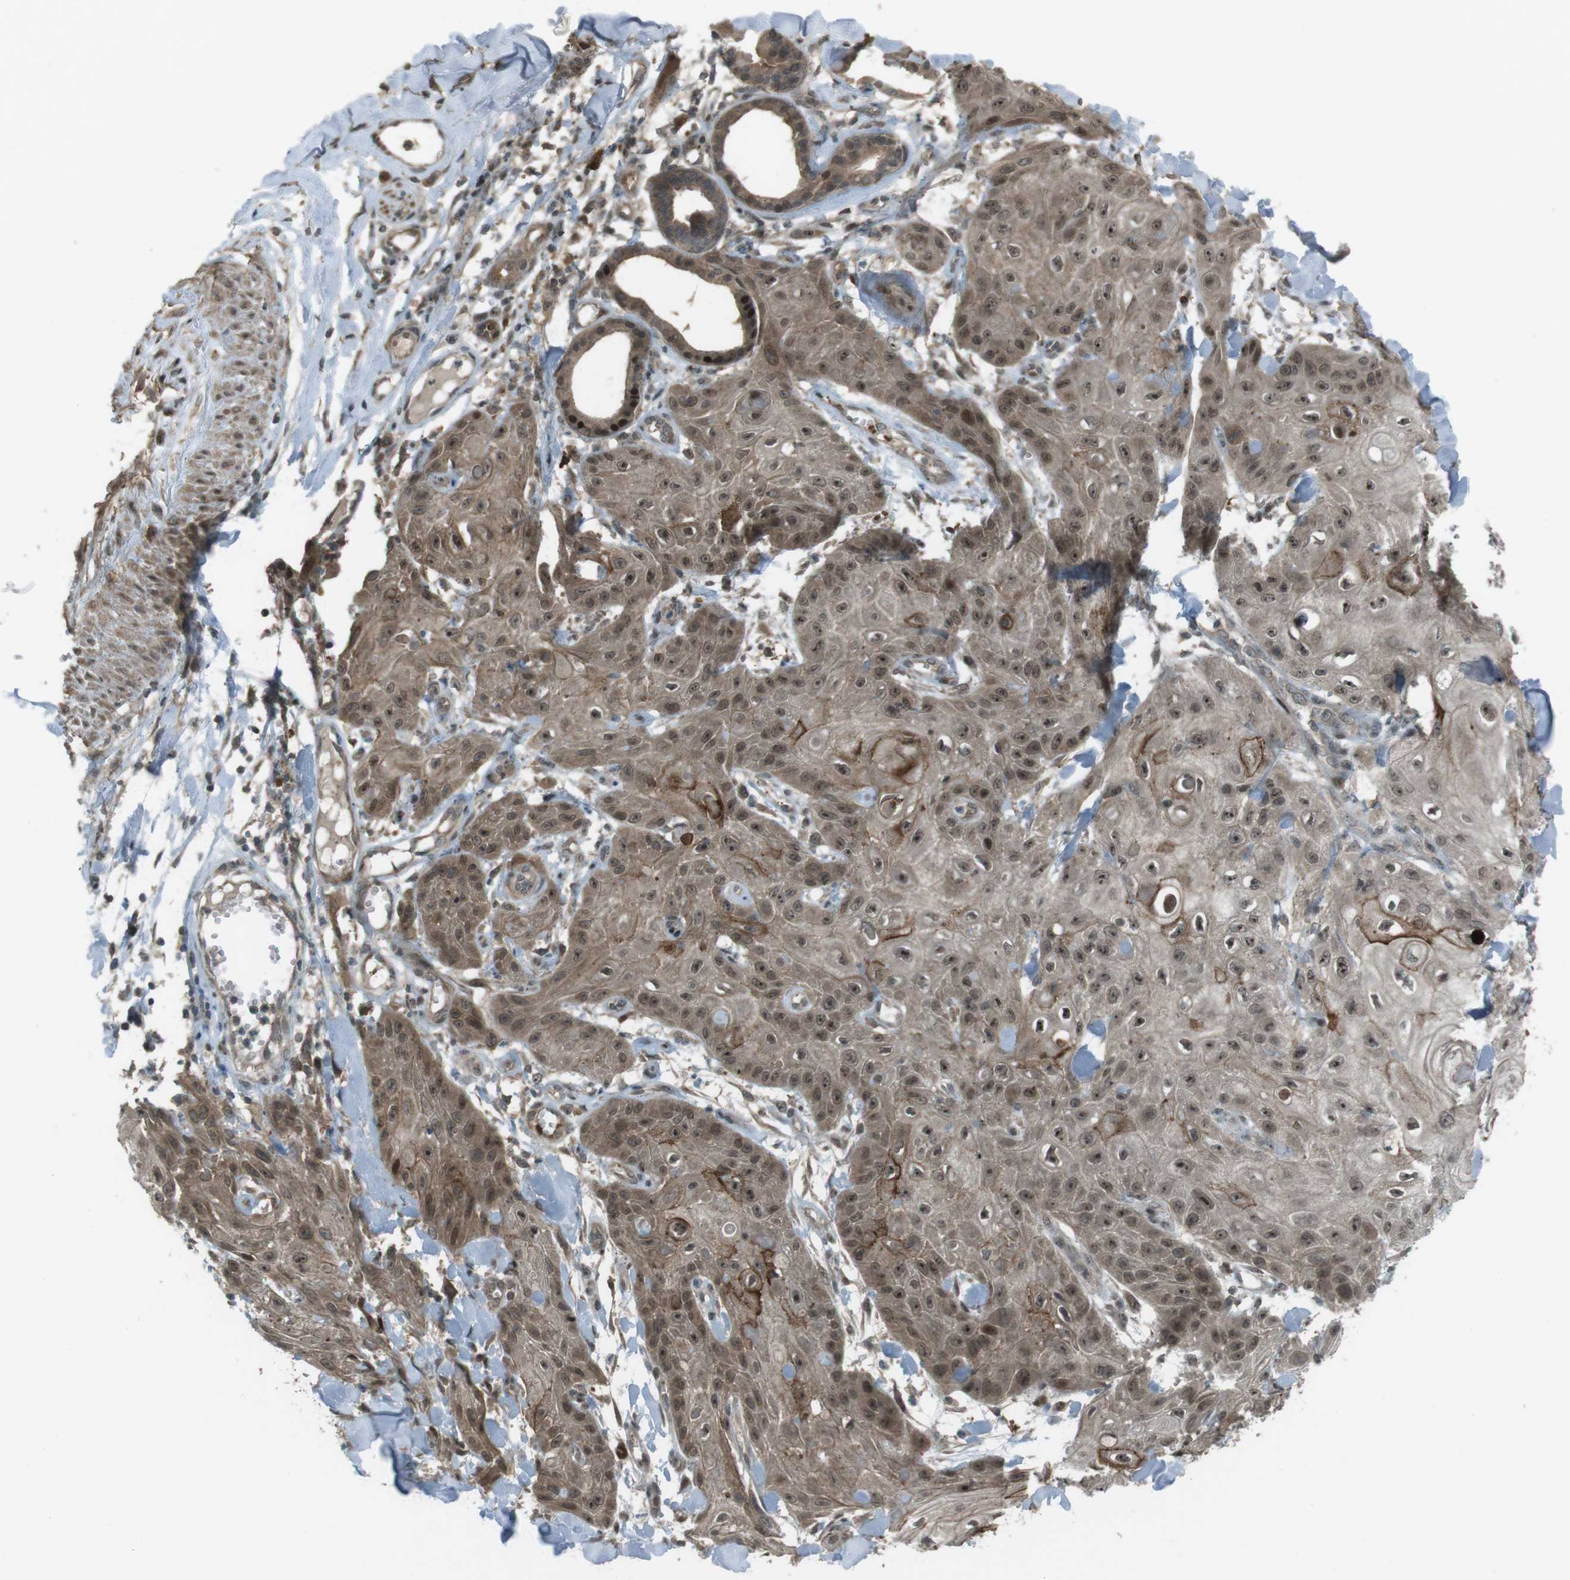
{"staining": {"intensity": "moderate", "quantity": ">75%", "location": "cytoplasmic/membranous,nuclear"}, "tissue": "skin cancer", "cell_type": "Tumor cells", "image_type": "cancer", "snomed": [{"axis": "morphology", "description": "Squamous cell carcinoma, NOS"}, {"axis": "topography", "description": "Skin"}], "caption": "Immunohistochemical staining of human skin cancer reveals medium levels of moderate cytoplasmic/membranous and nuclear protein expression in approximately >75% of tumor cells.", "gene": "SLITRK5", "patient": {"sex": "male", "age": 74}}